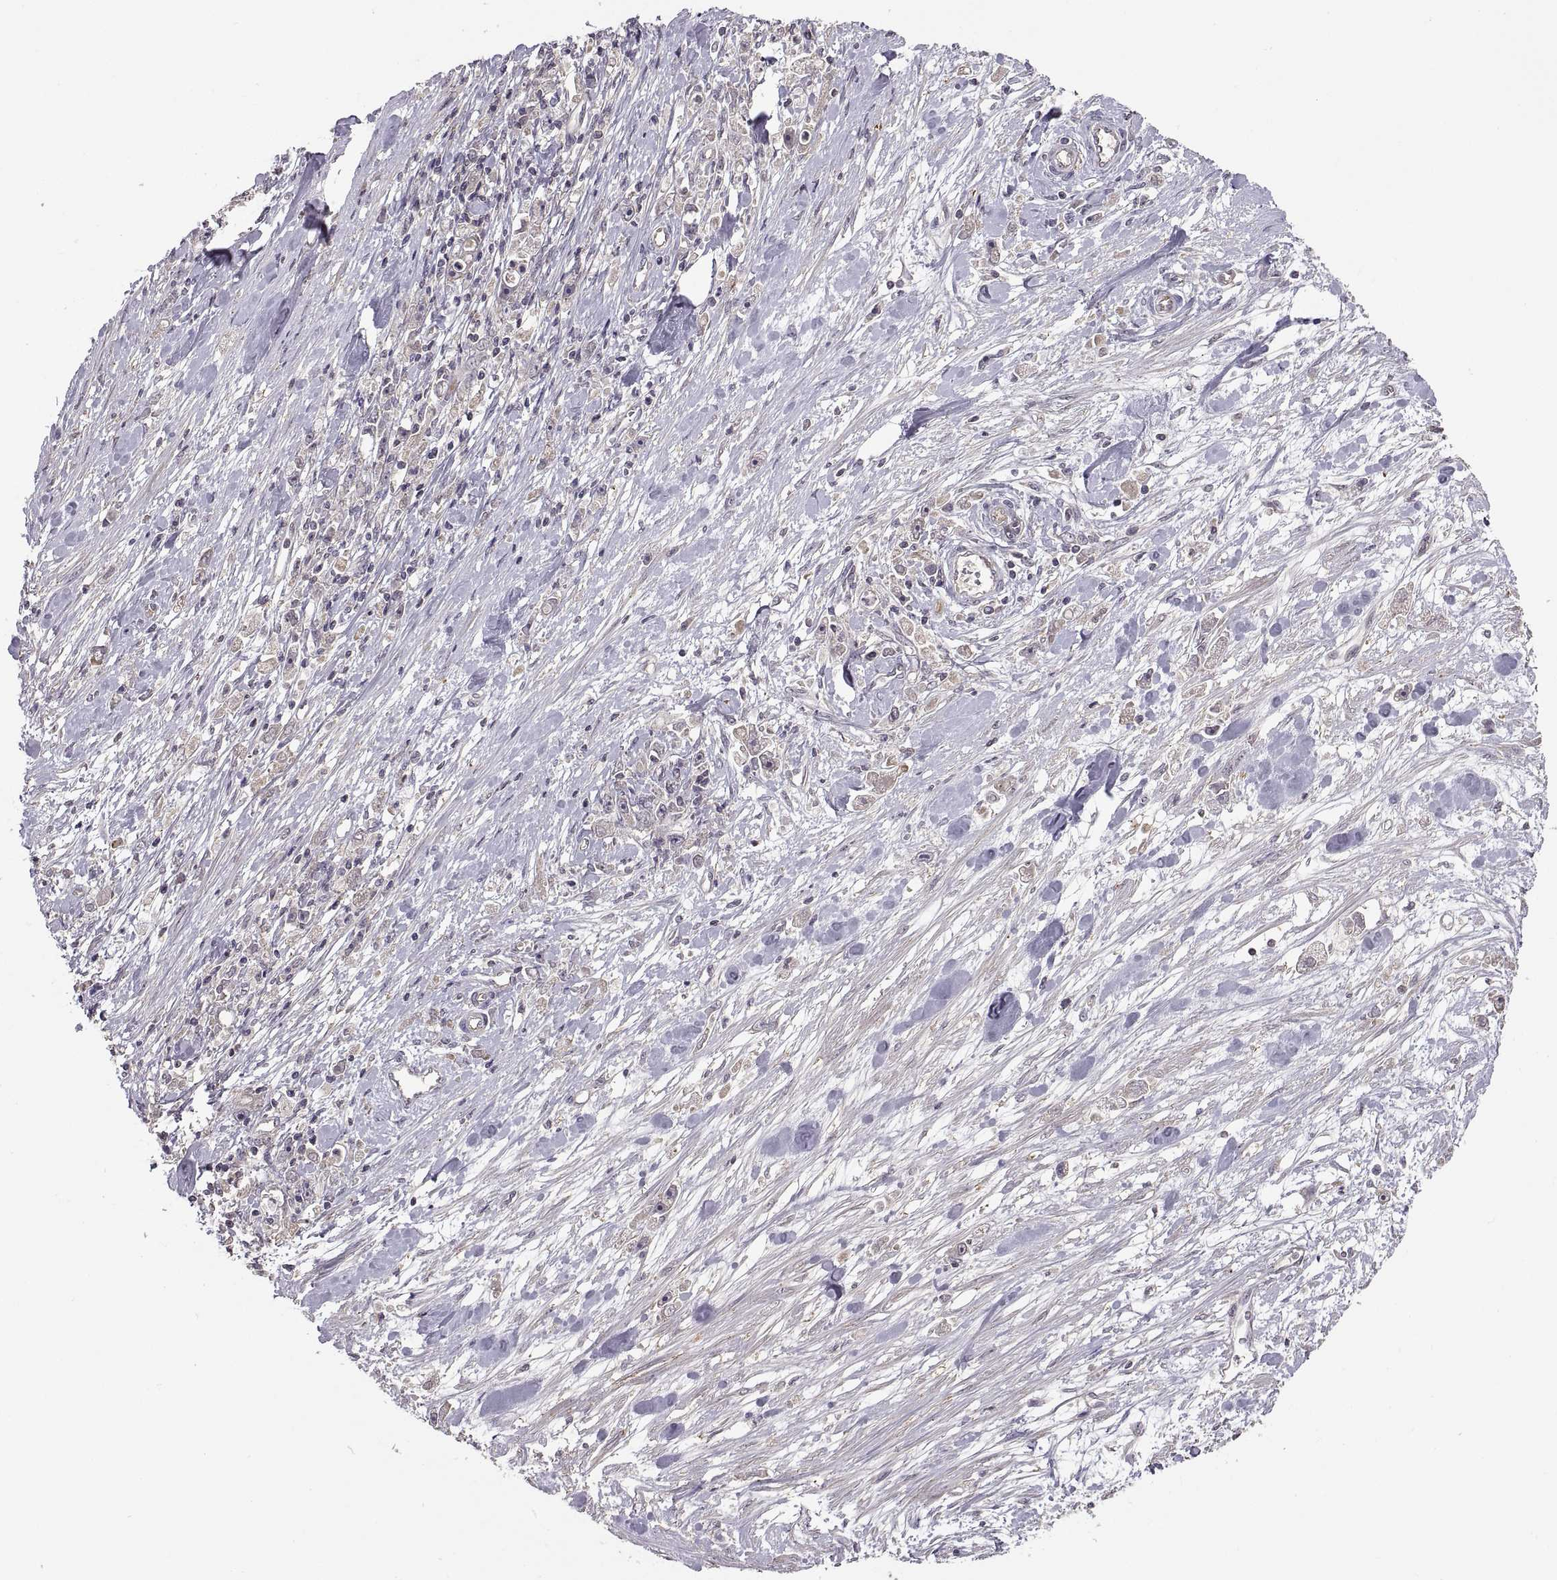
{"staining": {"intensity": "negative", "quantity": "none", "location": "none"}, "tissue": "stomach cancer", "cell_type": "Tumor cells", "image_type": "cancer", "snomed": [{"axis": "morphology", "description": "Adenocarcinoma, NOS"}, {"axis": "topography", "description": "Stomach"}], "caption": "Tumor cells show no significant staining in stomach adenocarcinoma.", "gene": "NMNAT2", "patient": {"sex": "female", "age": 59}}